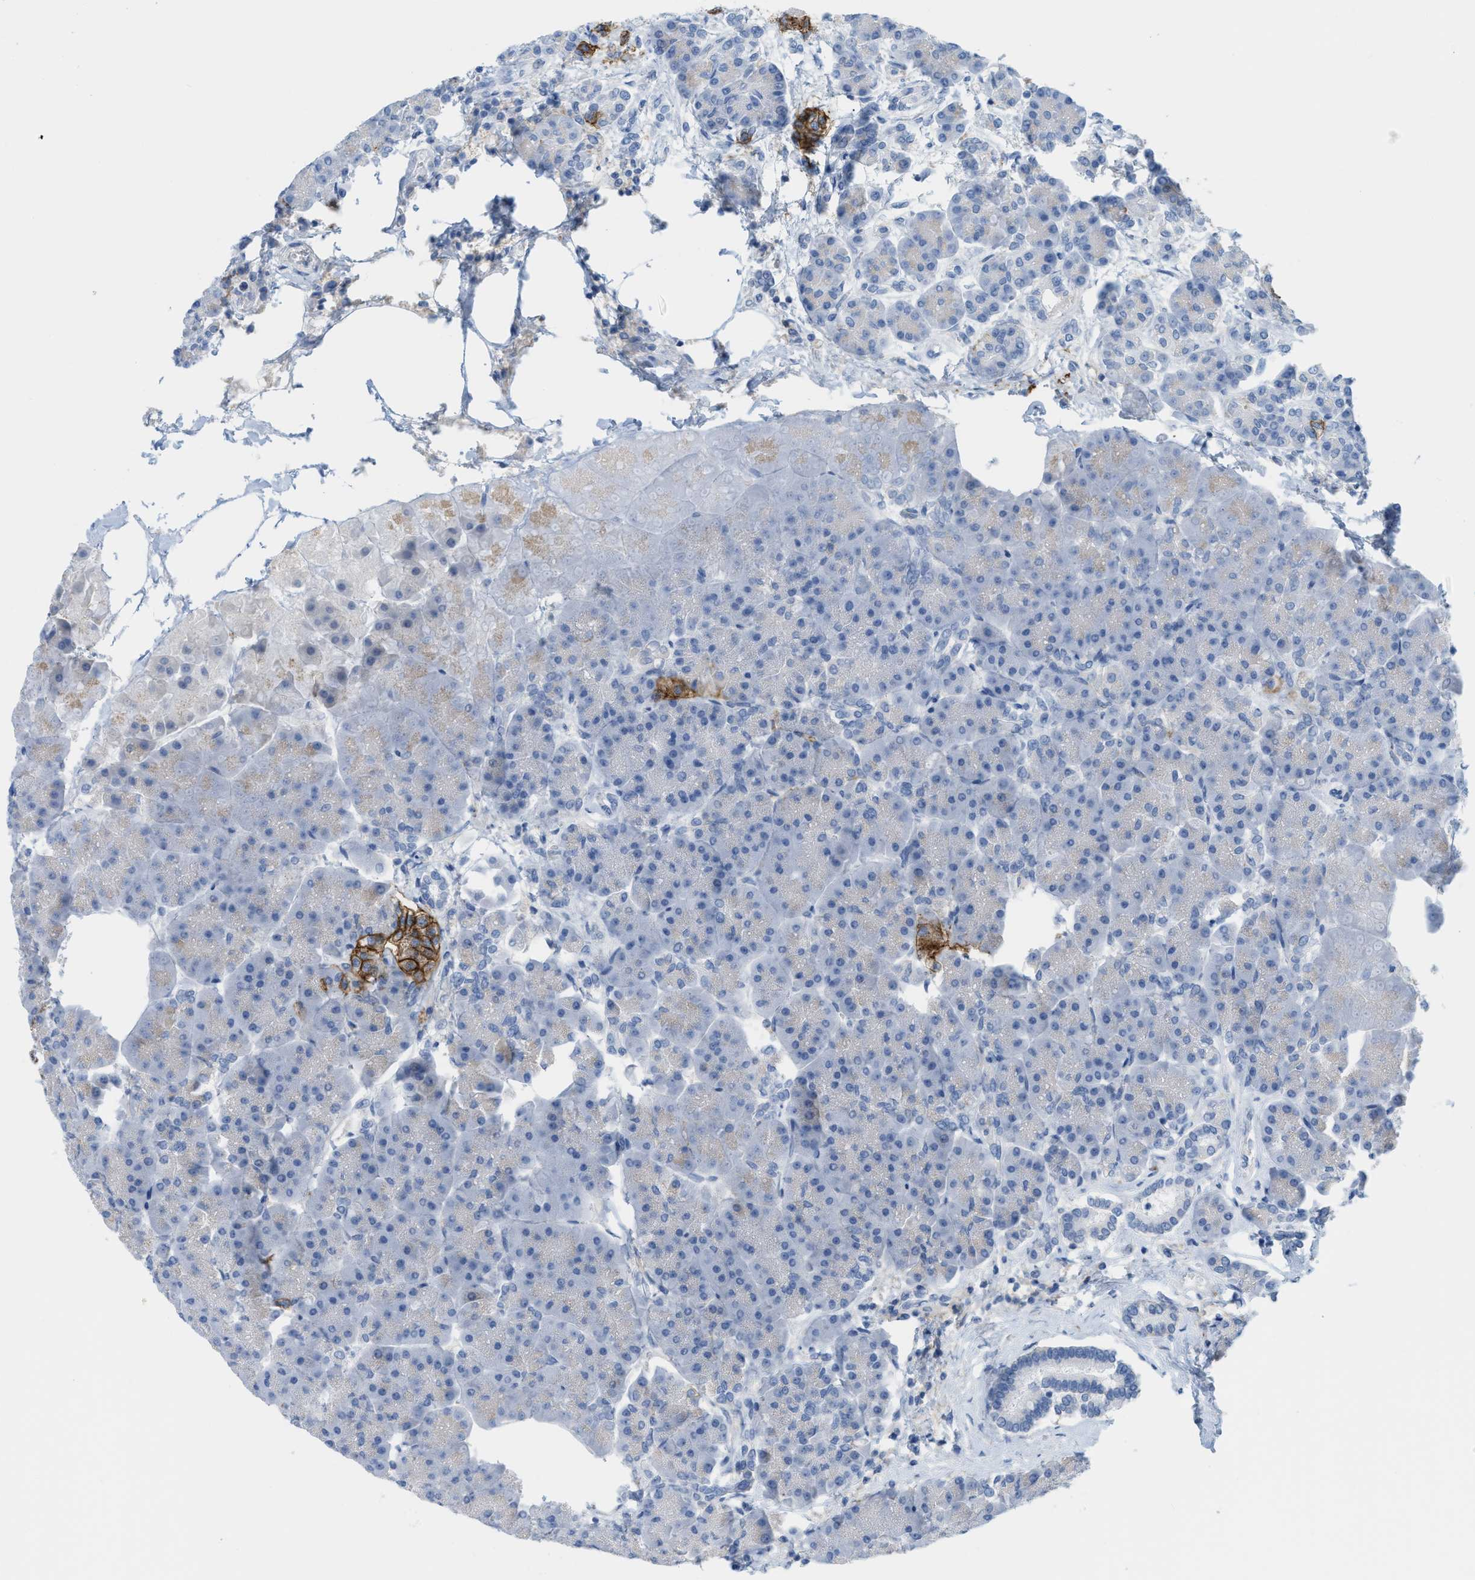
{"staining": {"intensity": "negative", "quantity": "none", "location": "none"}, "tissue": "pancreas", "cell_type": "Exocrine glandular cells", "image_type": "normal", "snomed": [{"axis": "morphology", "description": "Normal tissue, NOS"}, {"axis": "topography", "description": "Pancreas"}], "caption": "IHC histopathology image of normal pancreas: pancreas stained with DAB (3,3'-diaminobenzidine) shows no significant protein positivity in exocrine glandular cells.", "gene": "SLC3A2", "patient": {"sex": "female", "age": 70}}